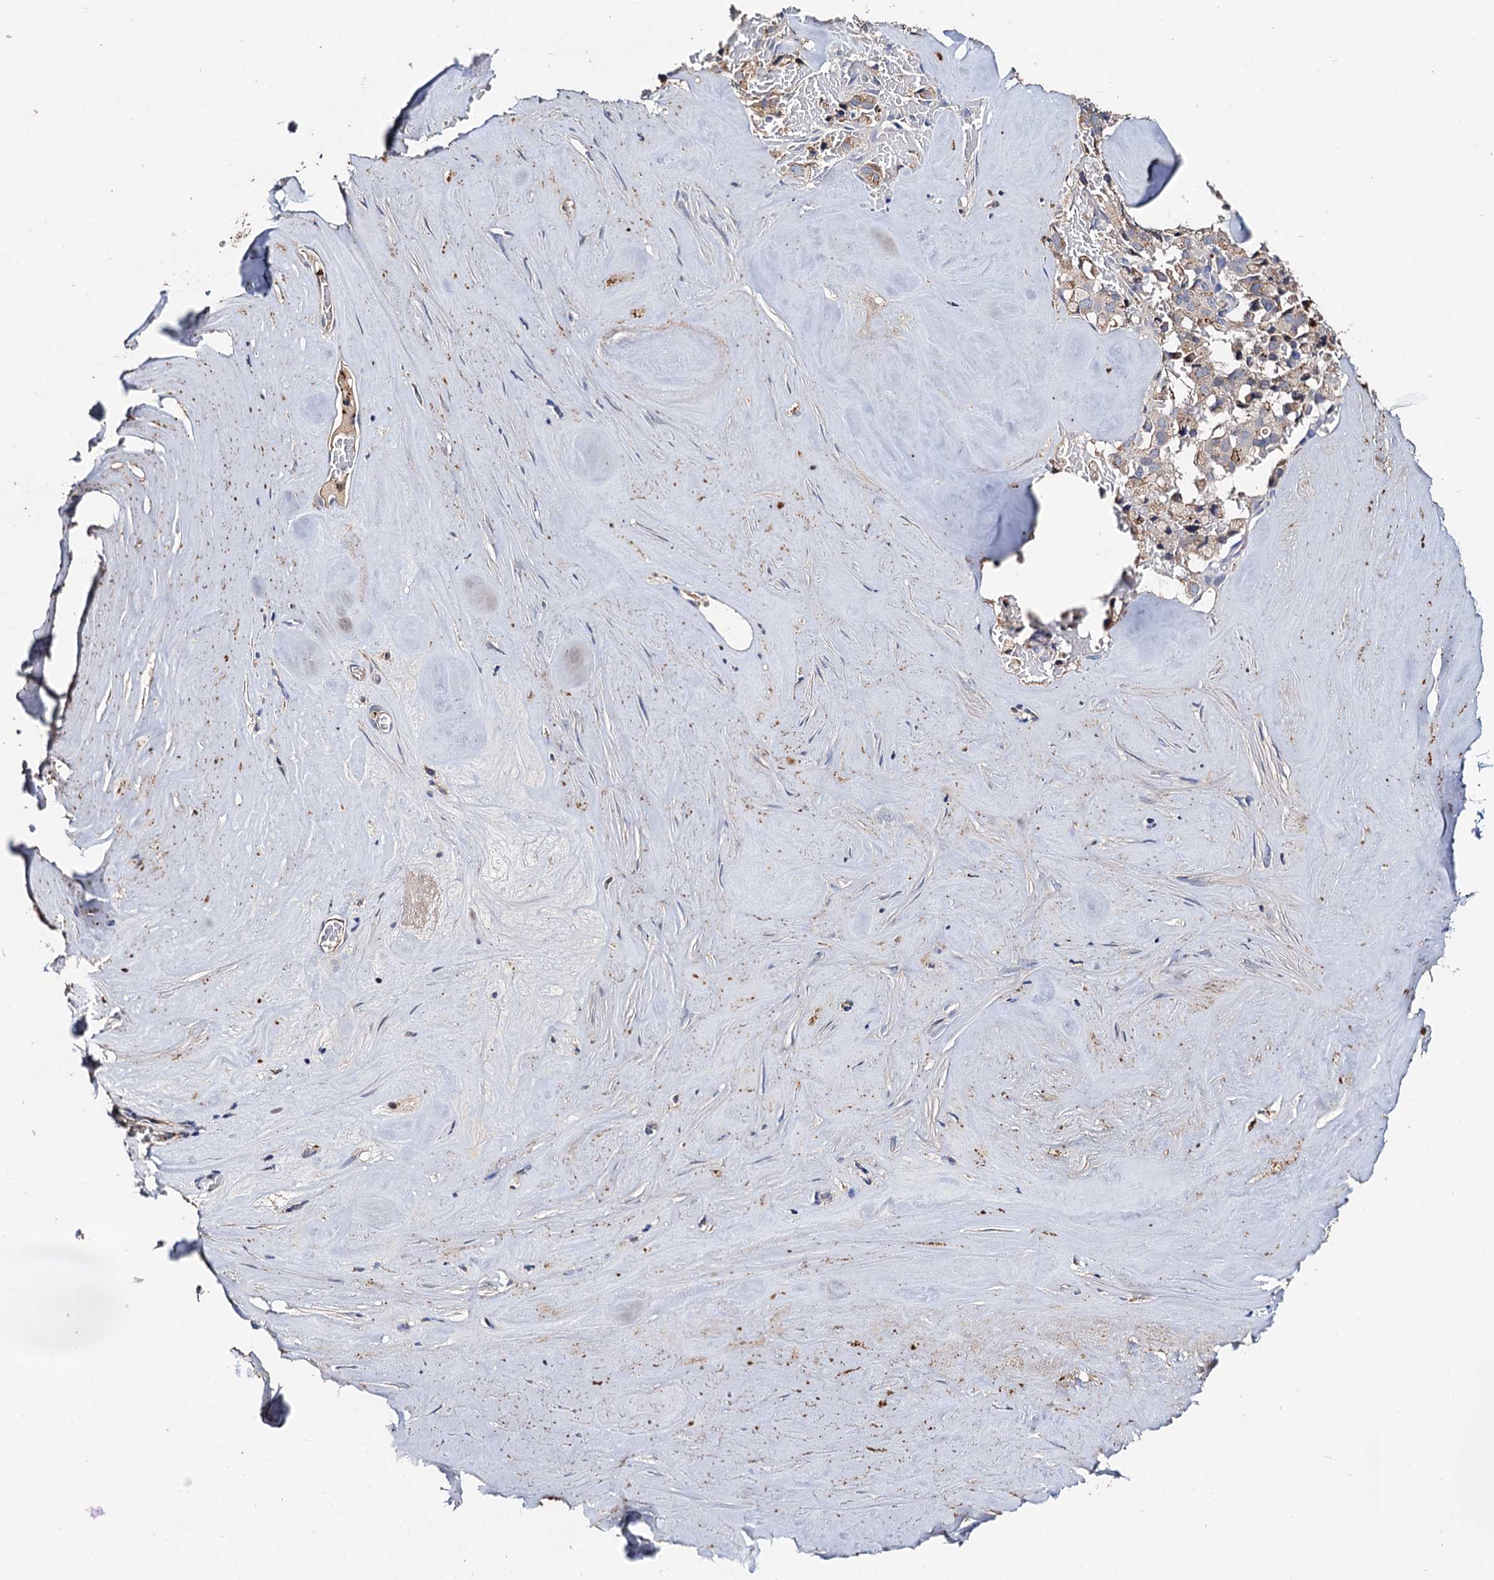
{"staining": {"intensity": "weak", "quantity": "25%-75%", "location": "cytoplasmic/membranous"}, "tissue": "pancreatic cancer", "cell_type": "Tumor cells", "image_type": "cancer", "snomed": [{"axis": "morphology", "description": "Adenocarcinoma, NOS"}, {"axis": "topography", "description": "Pancreas"}], "caption": "Pancreatic cancer tissue shows weak cytoplasmic/membranous positivity in approximately 25%-75% of tumor cells, visualized by immunohistochemistry.", "gene": "DNAH6", "patient": {"sex": "male", "age": 65}}